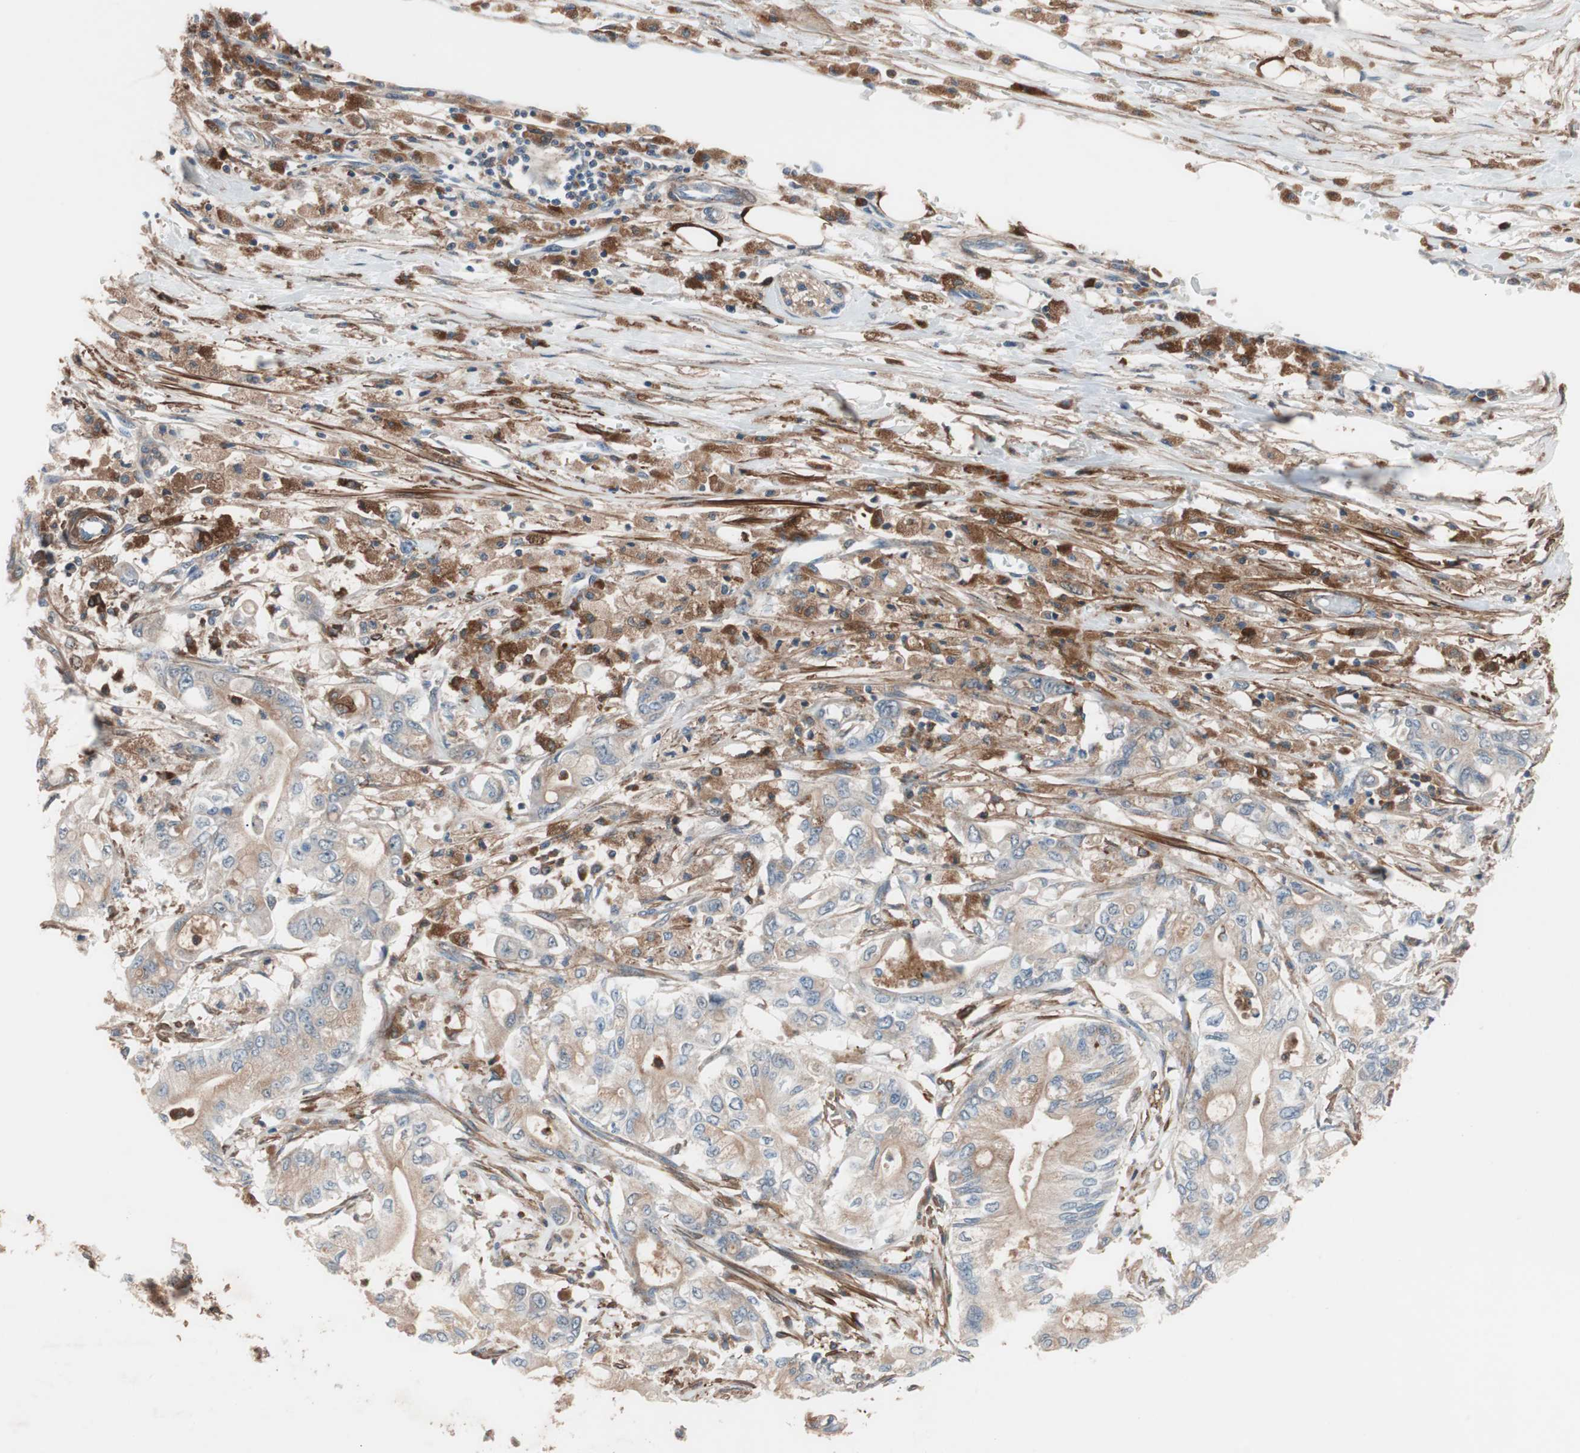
{"staining": {"intensity": "weak", "quantity": "25%-75%", "location": "cytoplasmic/membranous"}, "tissue": "pancreatic cancer", "cell_type": "Tumor cells", "image_type": "cancer", "snomed": [{"axis": "morphology", "description": "Adenocarcinoma, NOS"}, {"axis": "topography", "description": "Pancreas"}], "caption": "Protein analysis of pancreatic adenocarcinoma tissue demonstrates weak cytoplasmic/membranous expression in about 25%-75% of tumor cells. (brown staining indicates protein expression, while blue staining denotes nuclei).", "gene": "LITAF", "patient": {"sex": "male", "age": 70}}